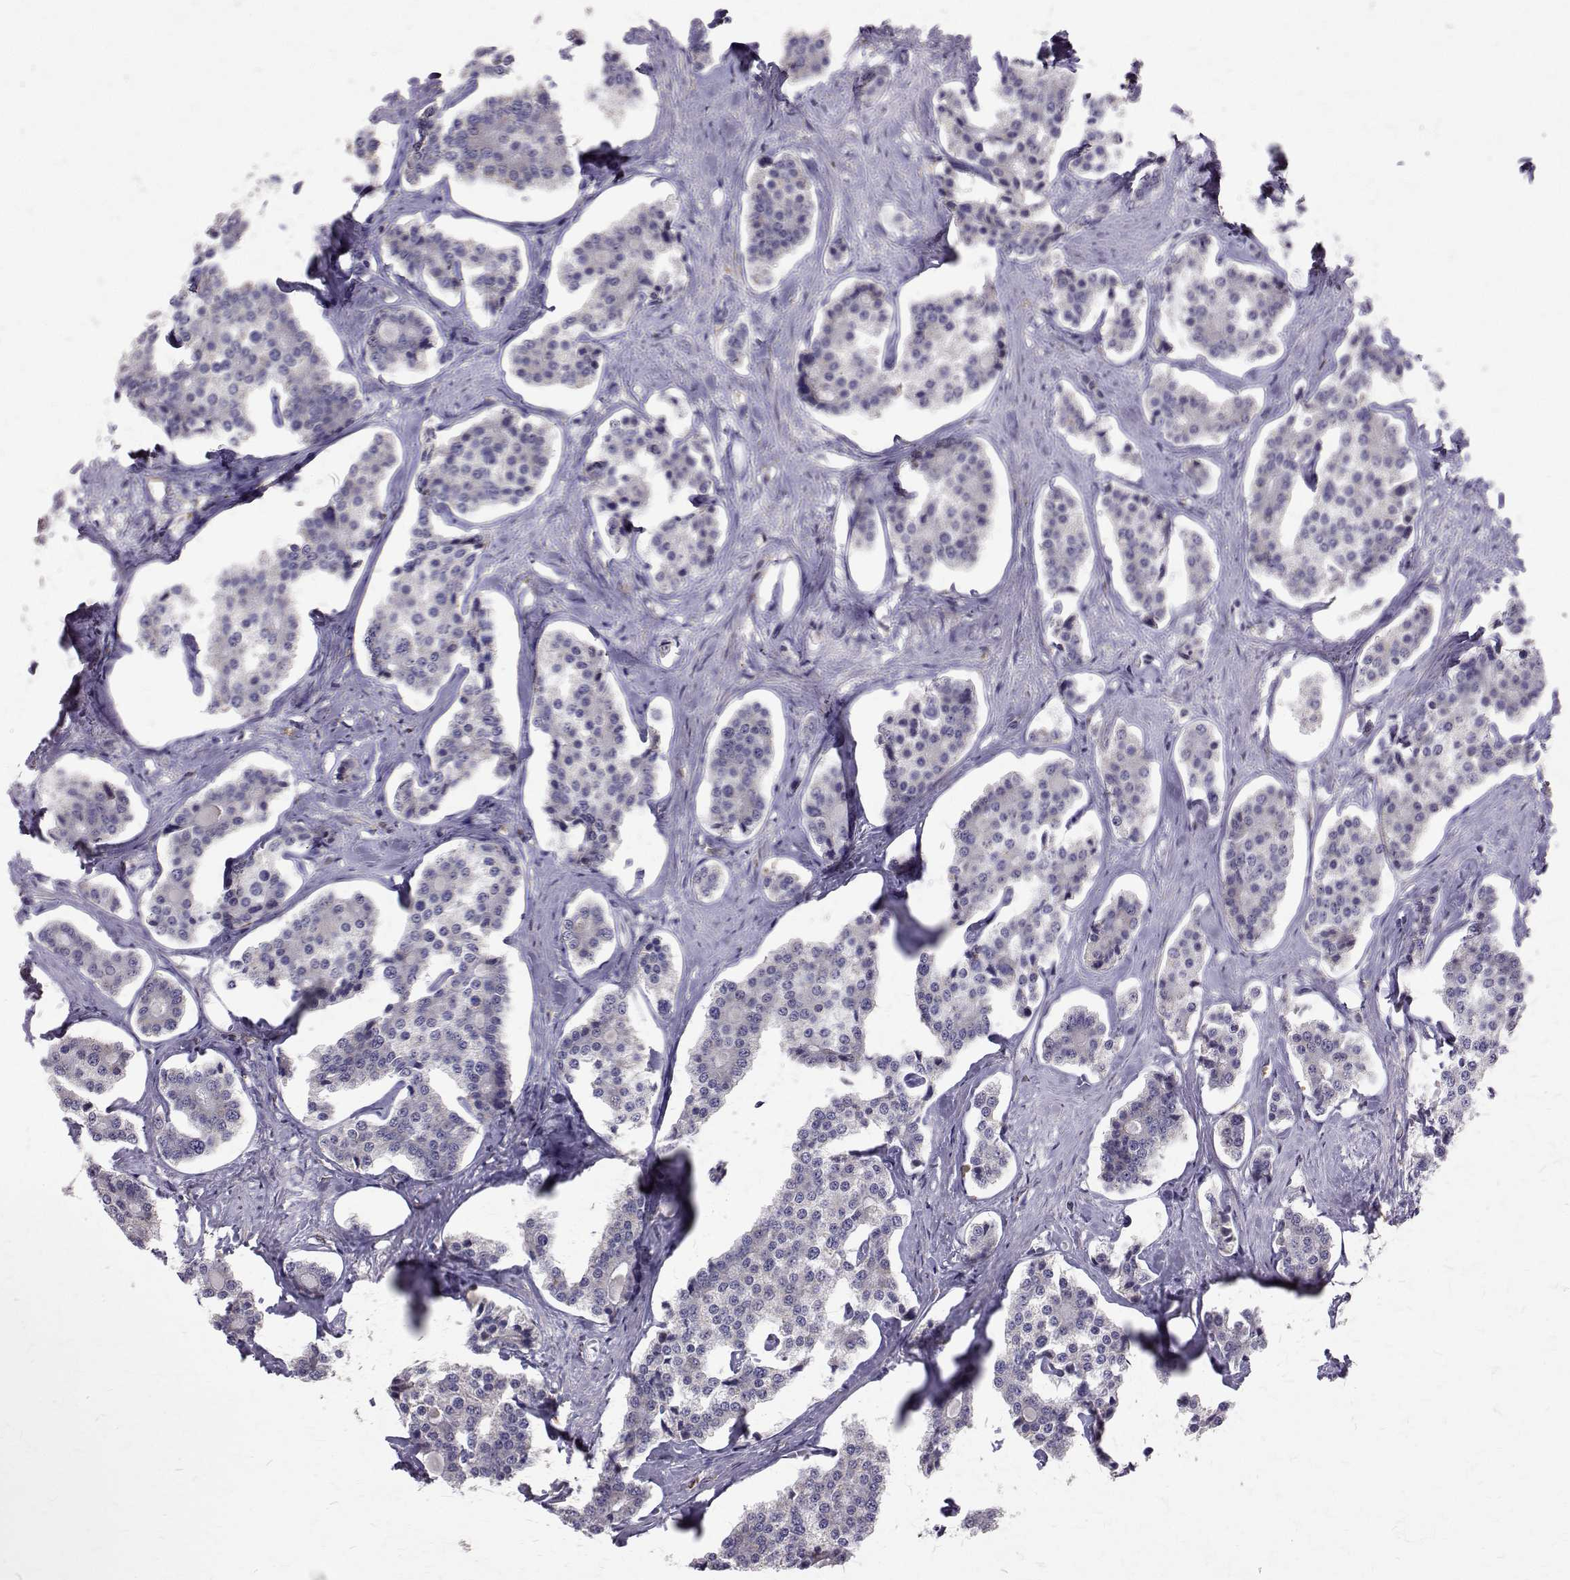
{"staining": {"intensity": "negative", "quantity": "none", "location": "none"}, "tissue": "carcinoid", "cell_type": "Tumor cells", "image_type": "cancer", "snomed": [{"axis": "morphology", "description": "Carcinoid, malignant, NOS"}, {"axis": "topography", "description": "Small intestine"}], "caption": "A histopathology image of malignant carcinoid stained for a protein reveals no brown staining in tumor cells. (Brightfield microscopy of DAB immunohistochemistry at high magnification).", "gene": "CCDC89", "patient": {"sex": "female", "age": 65}}